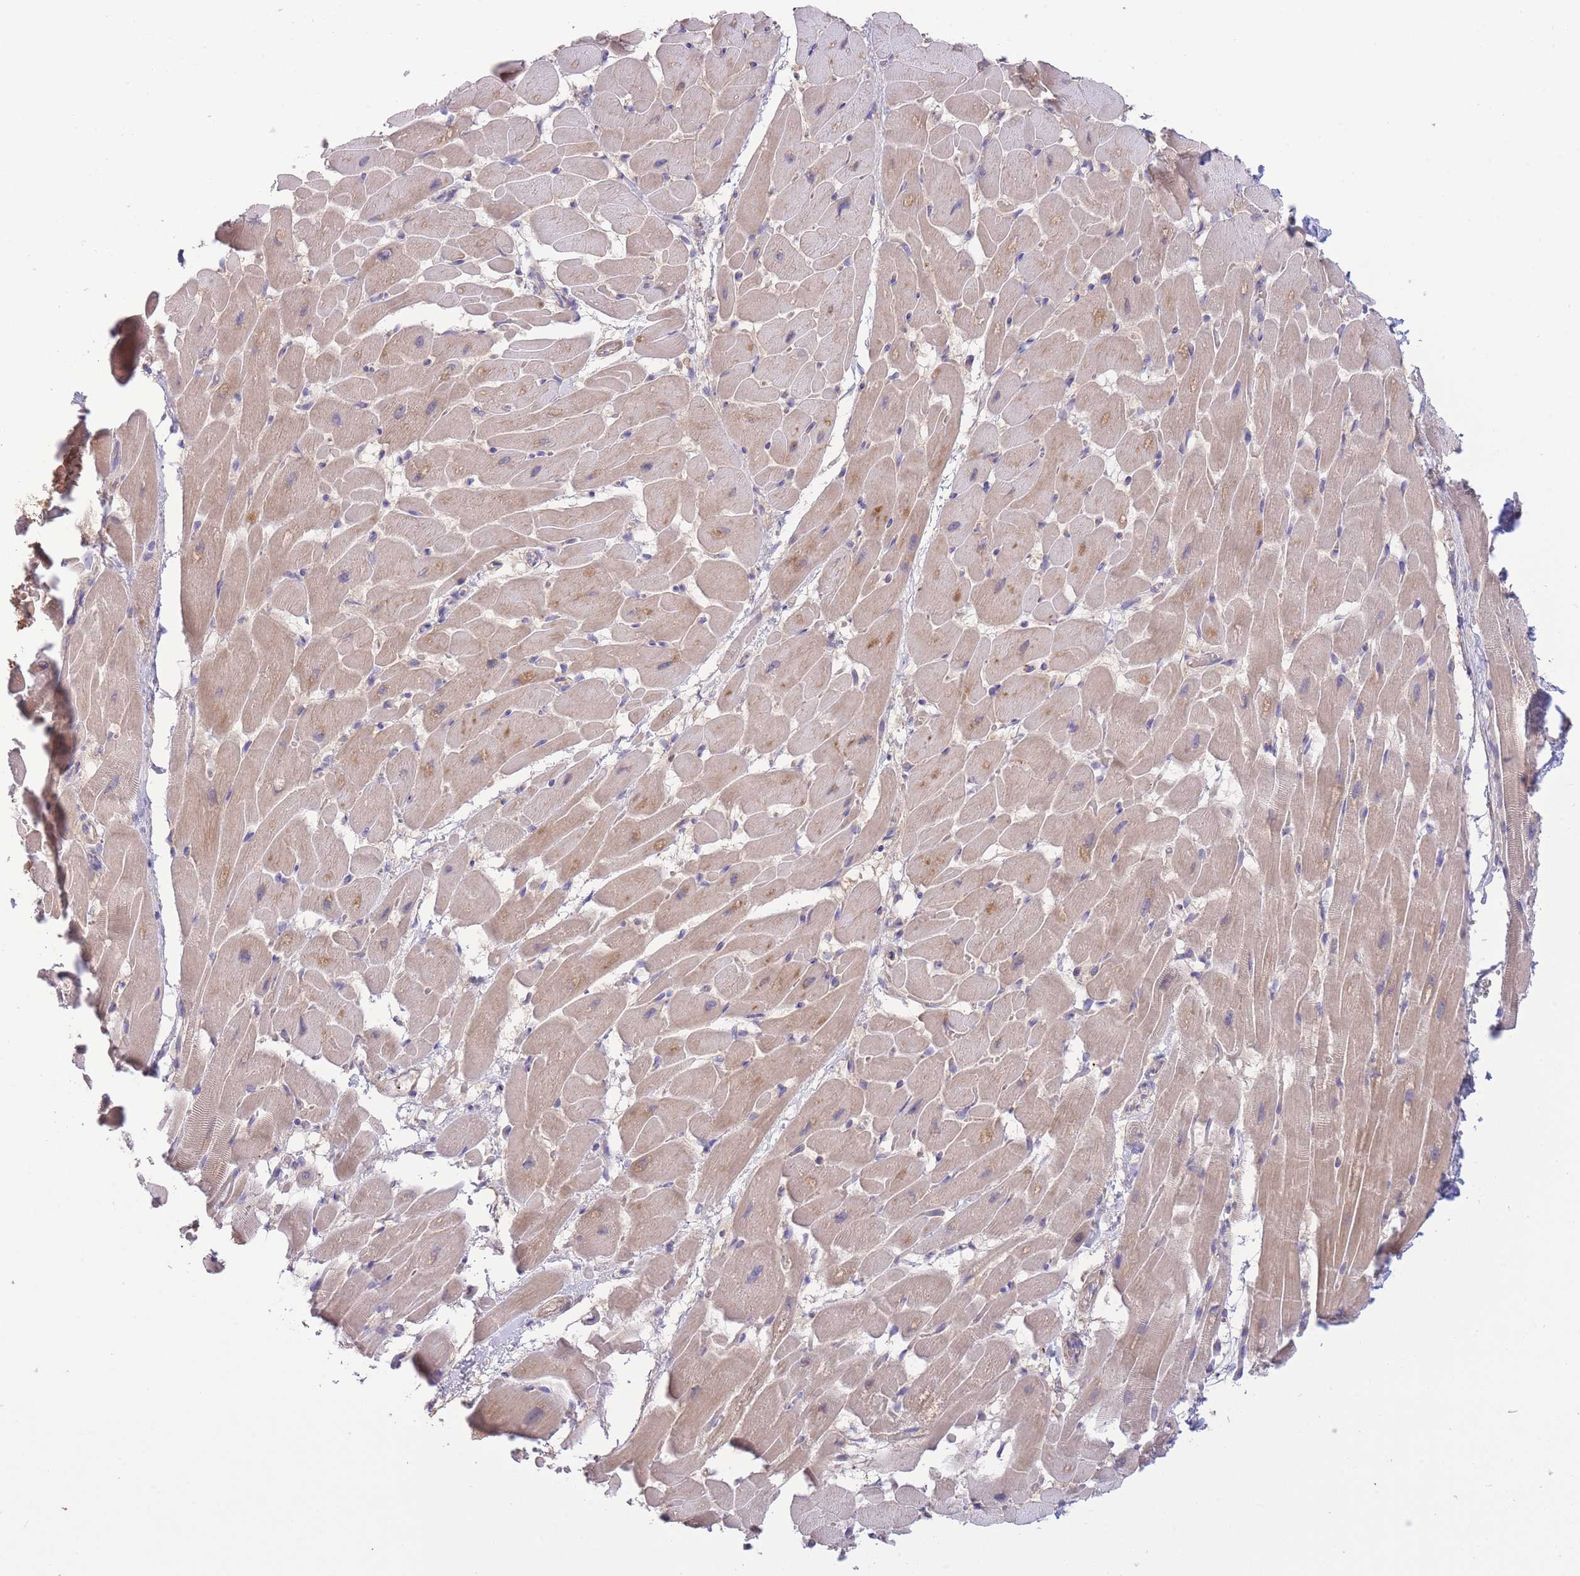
{"staining": {"intensity": "weak", "quantity": ">75%", "location": "cytoplasmic/membranous"}, "tissue": "heart muscle", "cell_type": "Cardiomyocytes", "image_type": "normal", "snomed": [{"axis": "morphology", "description": "Normal tissue, NOS"}, {"axis": "topography", "description": "Heart"}], "caption": "This histopathology image displays IHC staining of benign human heart muscle, with low weak cytoplasmic/membranous expression in about >75% of cardiomyocytes.", "gene": "ZNF304", "patient": {"sex": "male", "age": 37}}